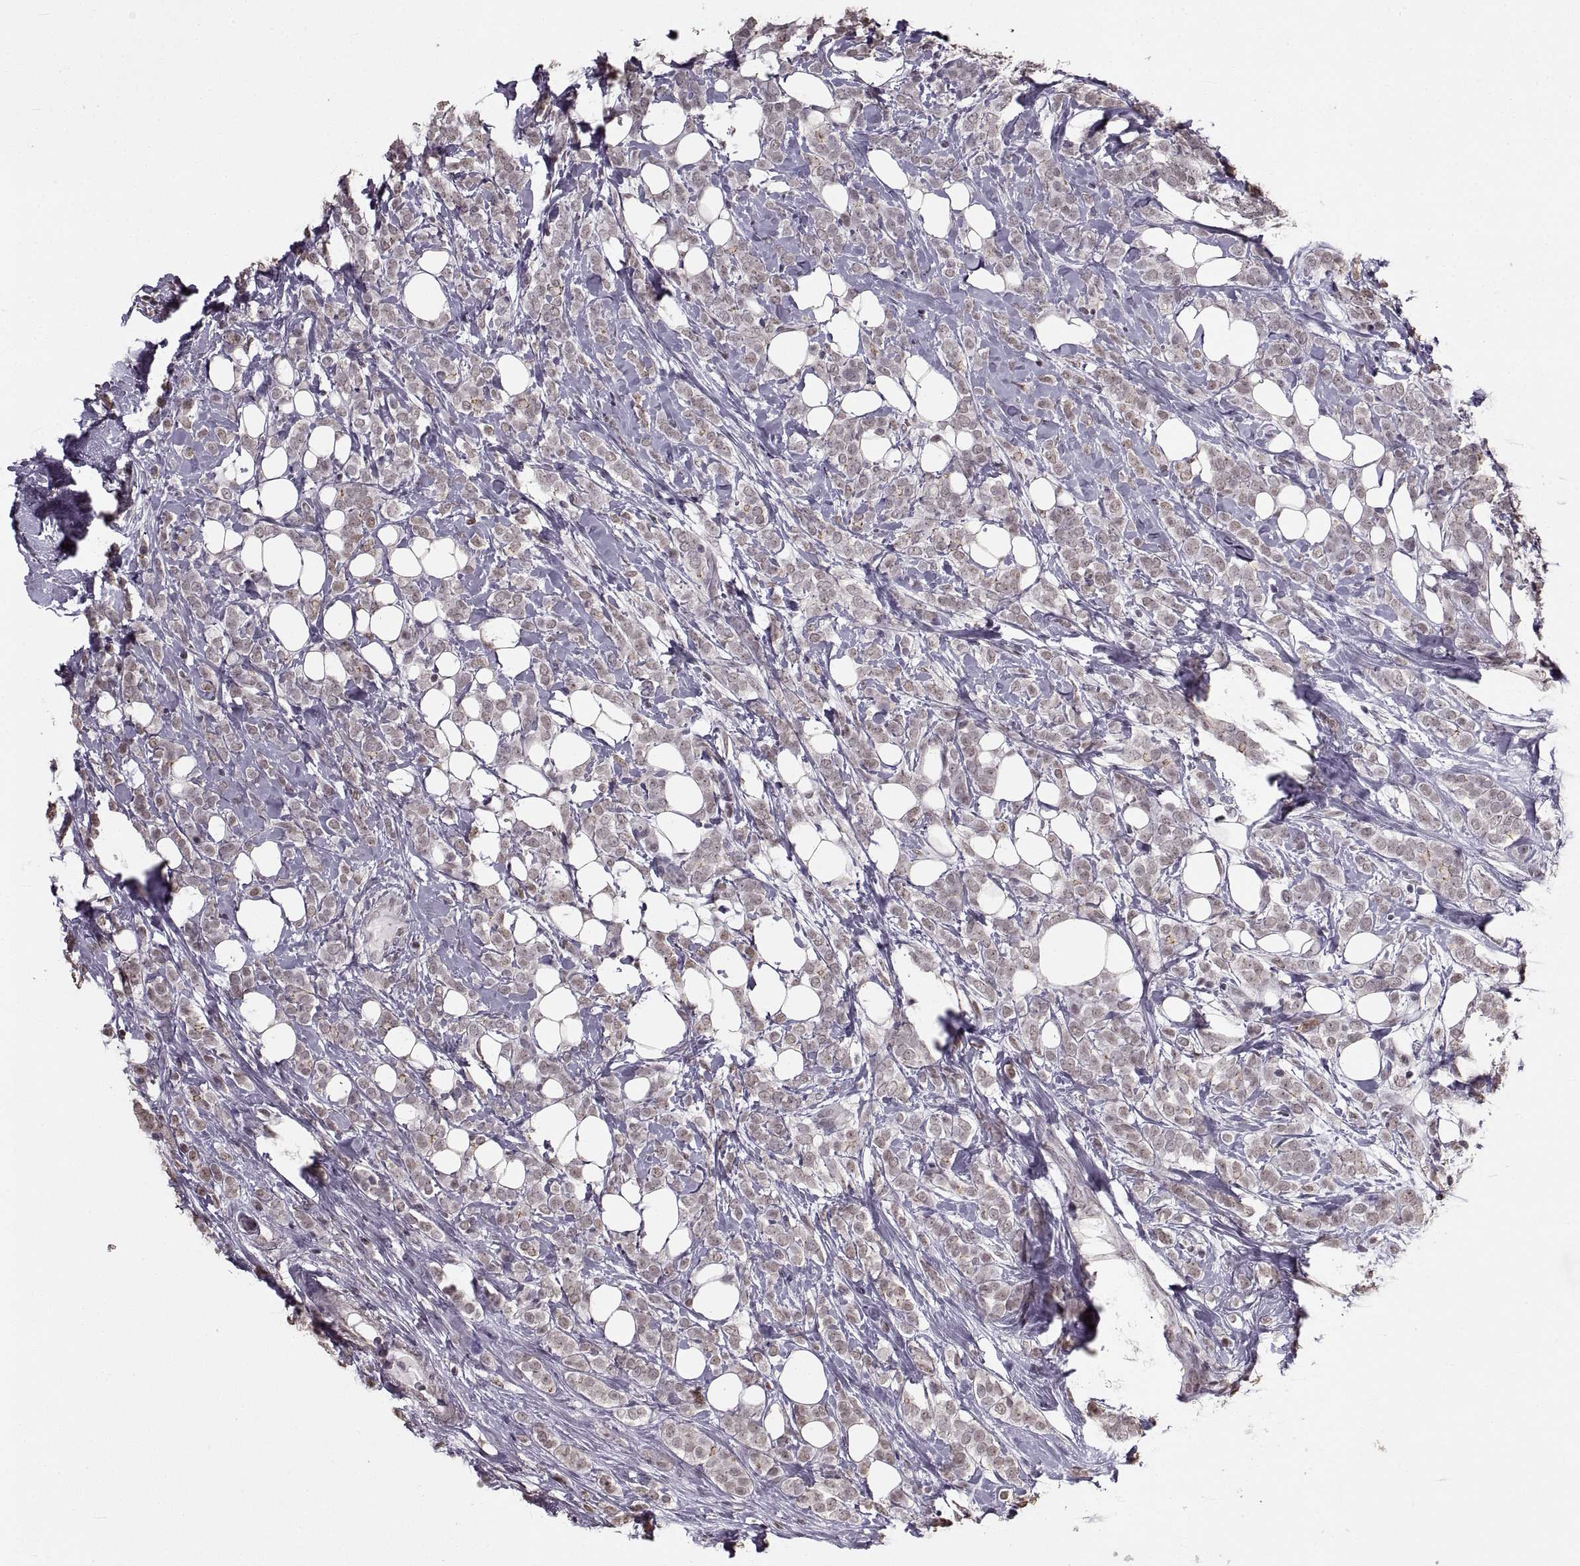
{"staining": {"intensity": "negative", "quantity": "none", "location": "none"}, "tissue": "breast cancer", "cell_type": "Tumor cells", "image_type": "cancer", "snomed": [{"axis": "morphology", "description": "Lobular carcinoma"}, {"axis": "topography", "description": "Breast"}], "caption": "Tumor cells show no significant protein positivity in breast cancer.", "gene": "PALS1", "patient": {"sex": "female", "age": 49}}